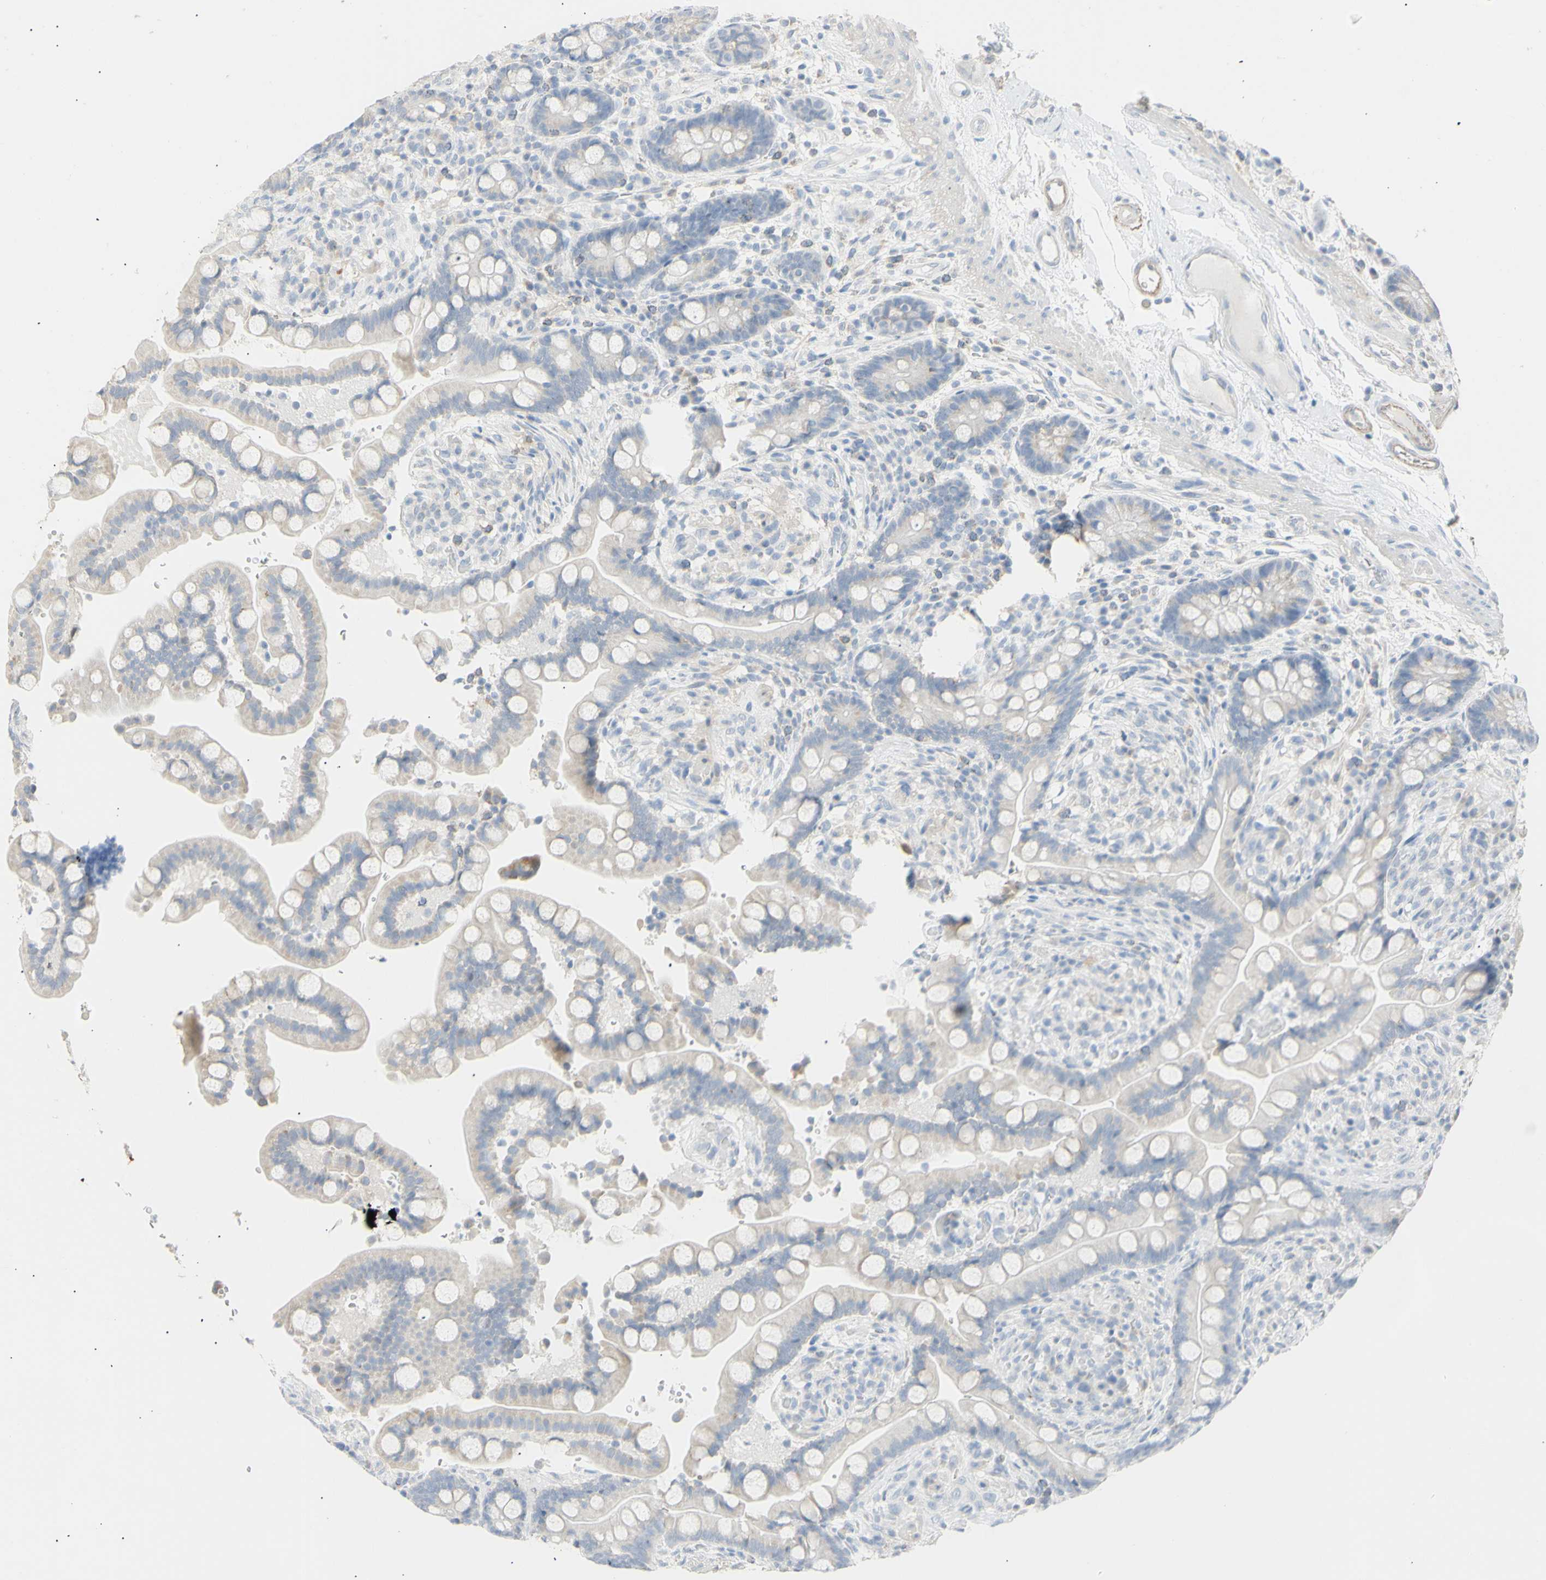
{"staining": {"intensity": "weak", "quantity": "25%-75%", "location": "cytoplasmic/membranous"}, "tissue": "colon", "cell_type": "Endothelial cells", "image_type": "normal", "snomed": [{"axis": "morphology", "description": "Normal tissue, NOS"}, {"axis": "topography", "description": "Colon"}], "caption": "Immunohistochemistry (IHC) of normal human colon displays low levels of weak cytoplasmic/membranous expression in approximately 25%-75% of endothelial cells.", "gene": "B4GALNT3", "patient": {"sex": "male", "age": 73}}